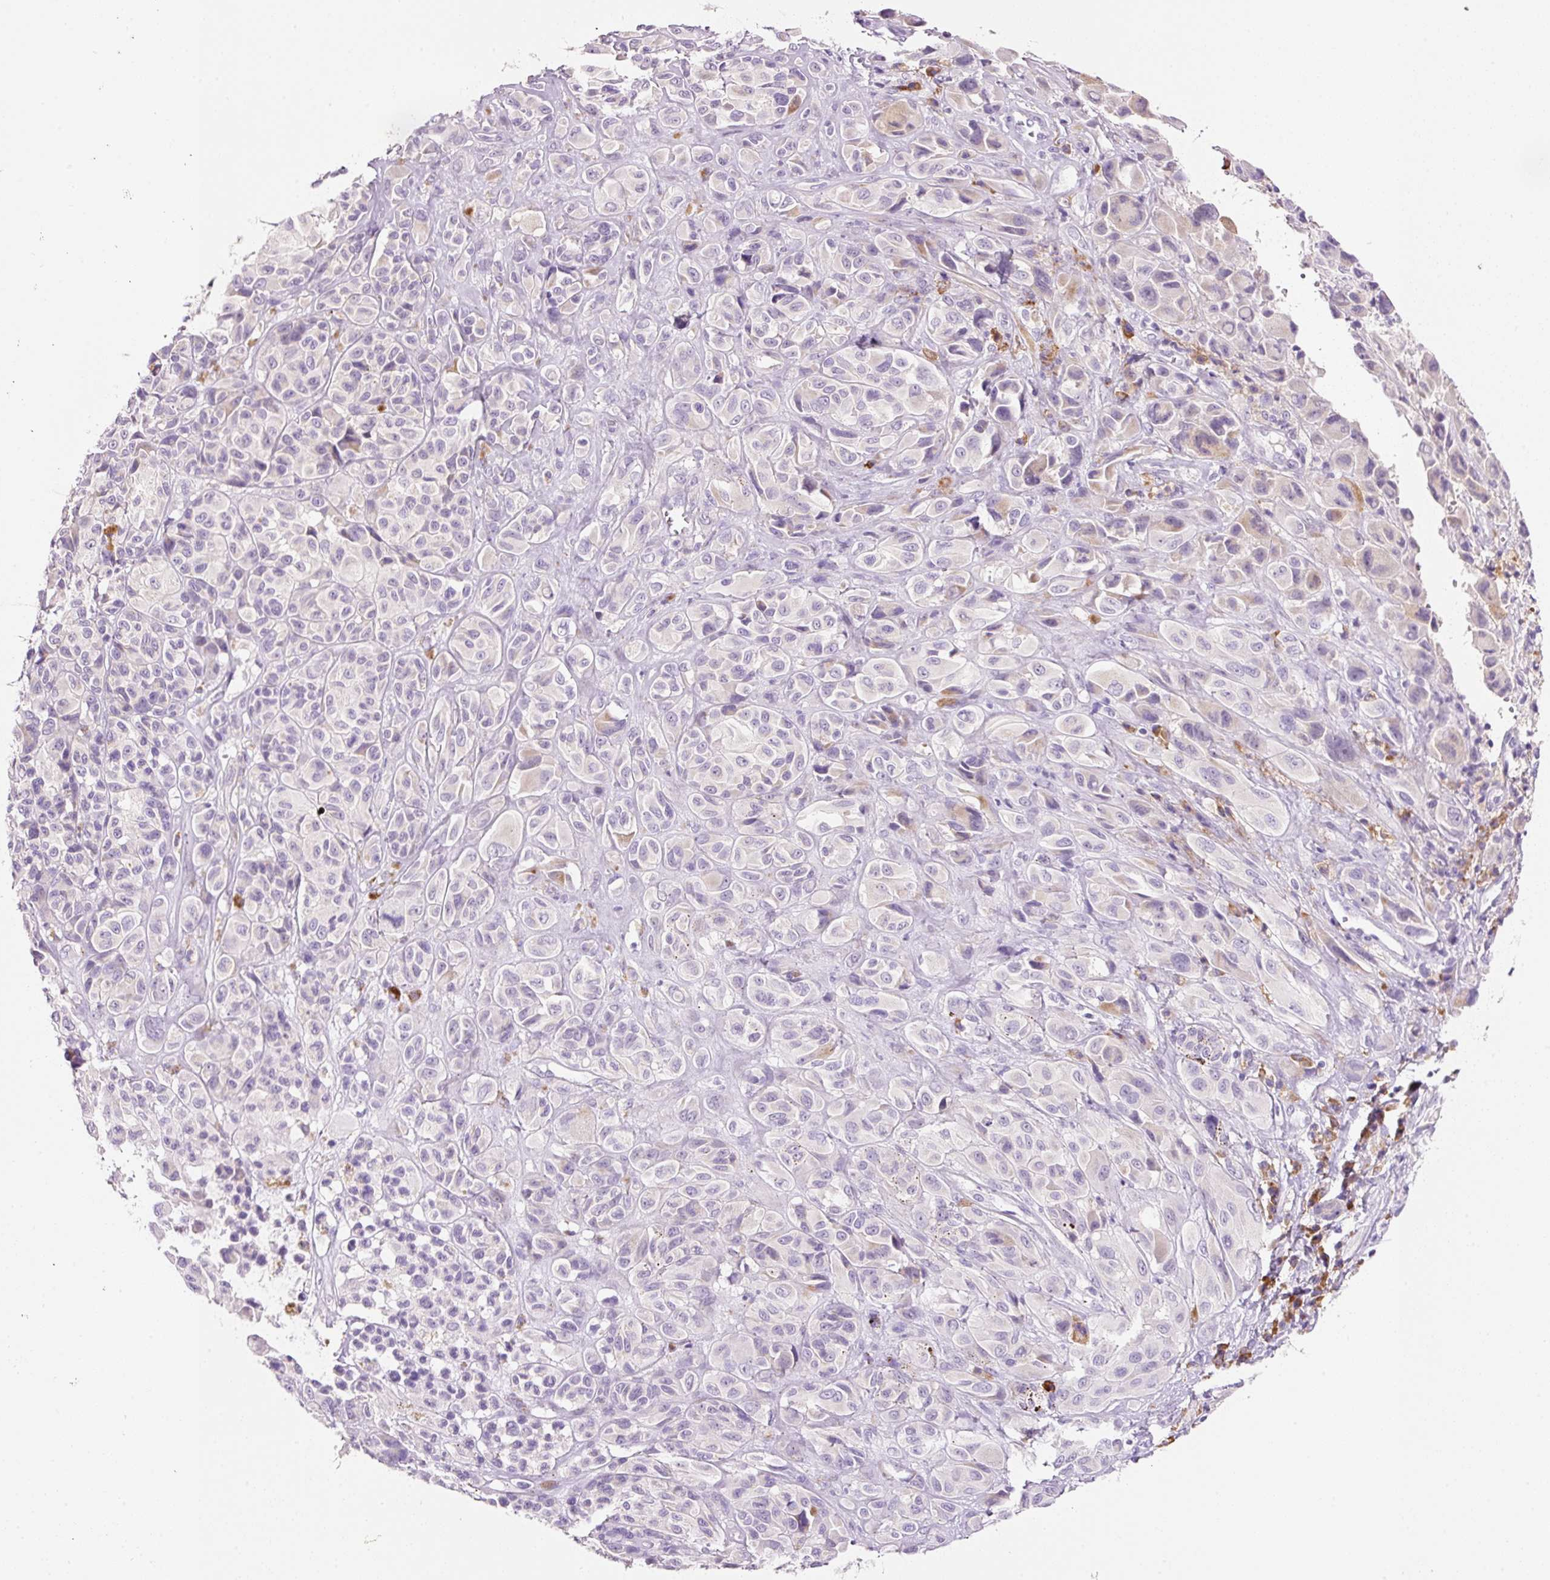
{"staining": {"intensity": "negative", "quantity": "none", "location": "none"}, "tissue": "melanoma", "cell_type": "Tumor cells", "image_type": "cancer", "snomed": [{"axis": "morphology", "description": "Malignant melanoma, NOS"}, {"axis": "topography", "description": "Skin of trunk"}], "caption": "Immunohistochemistry (IHC) photomicrograph of neoplastic tissue: human melanoma stained with DAB exhibits no significant protein staining in tumor cells. (DAB (3,3'-diaminobenzidine) immunohistochemistry with hematoxylin counter stain).", "gene": "TENT5C", "patient": {"sex": "male", "age": 71}}